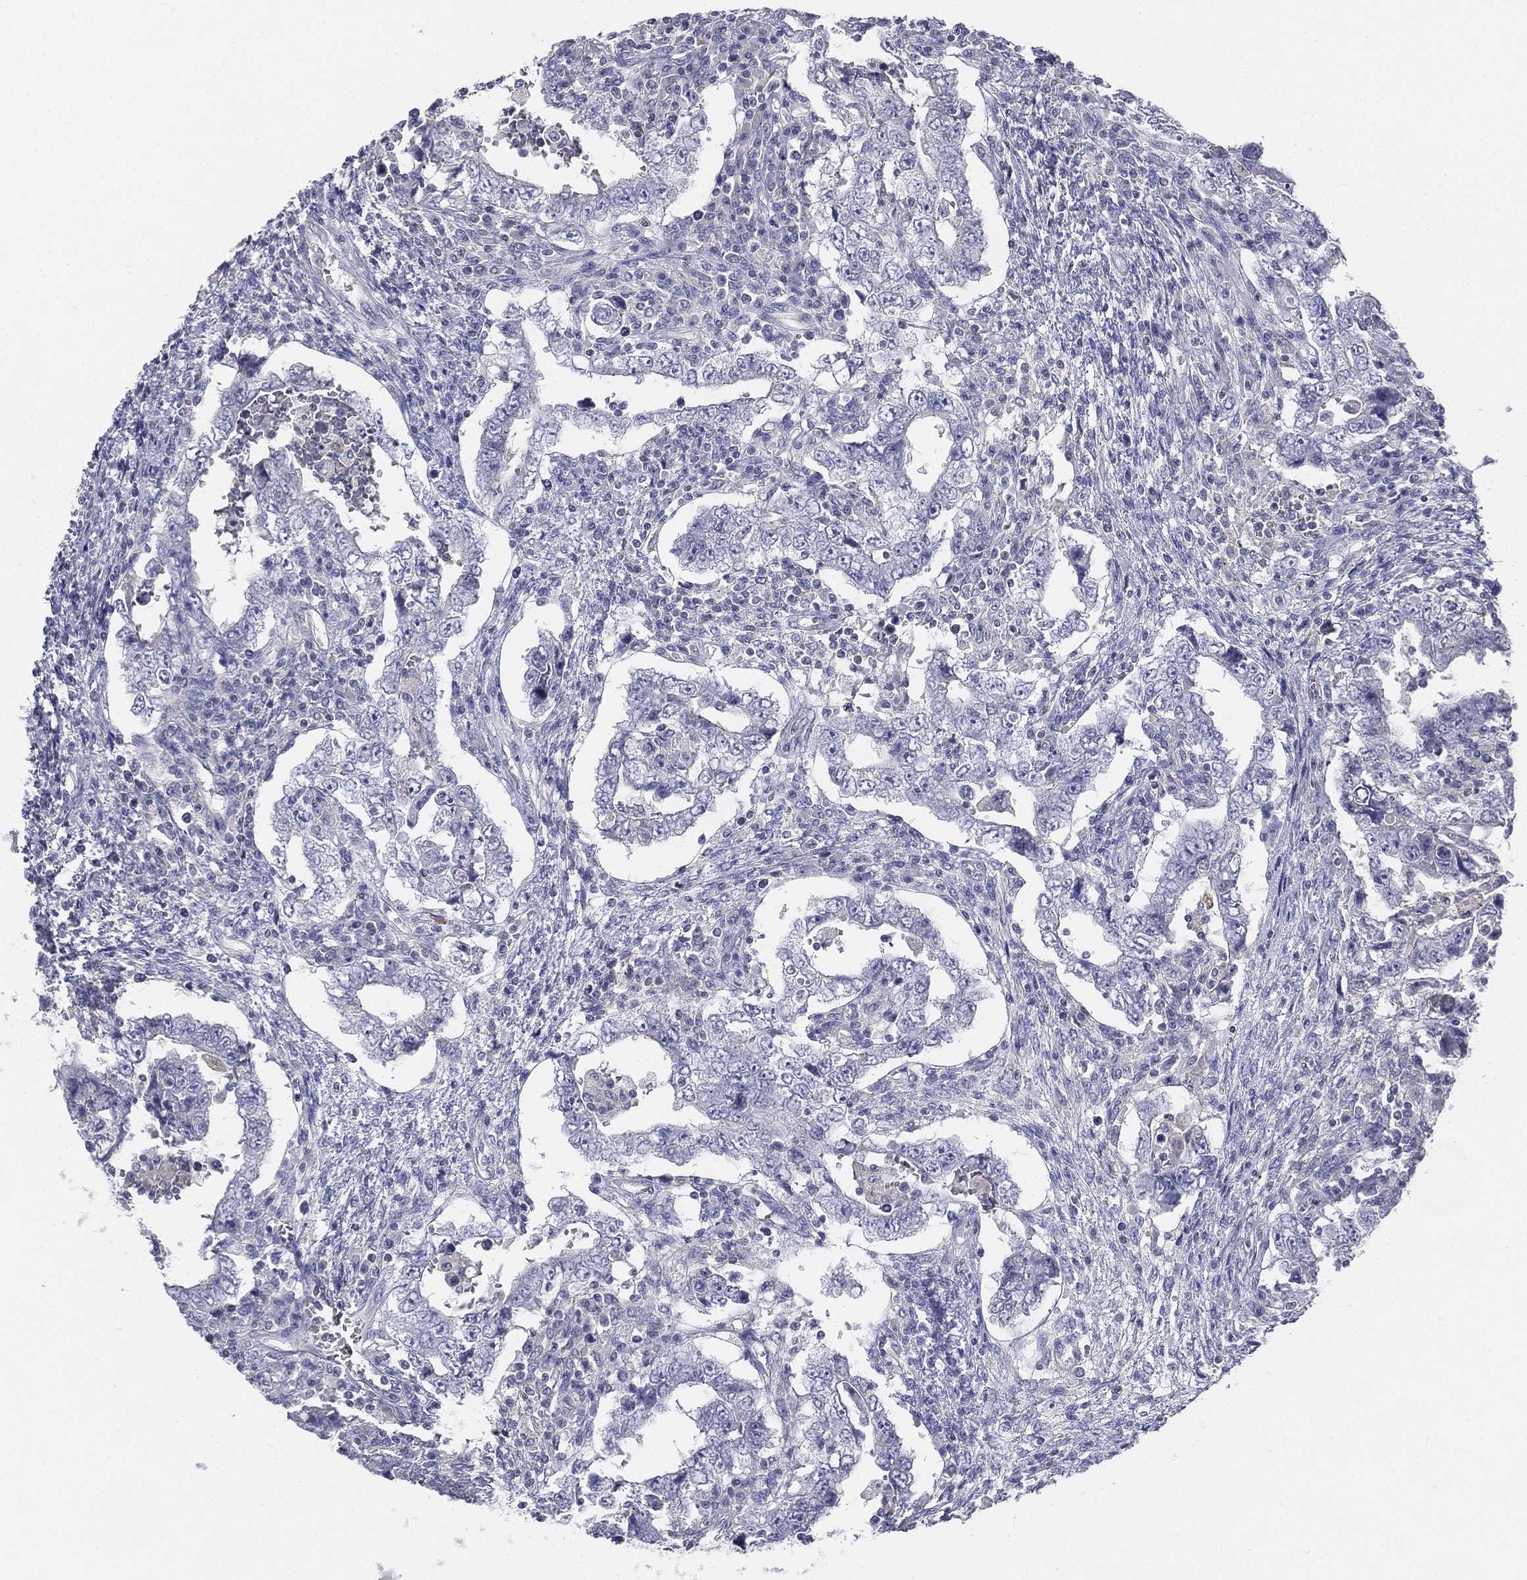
{"staining": {"intensity": "negative", "quantity": "none", "location": "none"}, "tissue": "testis cancer", "cell_type": "Tumor cells", "image_type": "cancer", "snomed": [{"axis": "morphology", "description": "Carcinoma, Embryonal, NOS"}, {"axis": "topography", "description": "Testis"}], "caption": "DAB (3,3'-diaminobenzidine) immunohistochemical staining of testis cancer shows no significant expression in tumor cells.", "gene": "C5orf46", "patient": {"sex": "male", "age": 26}}